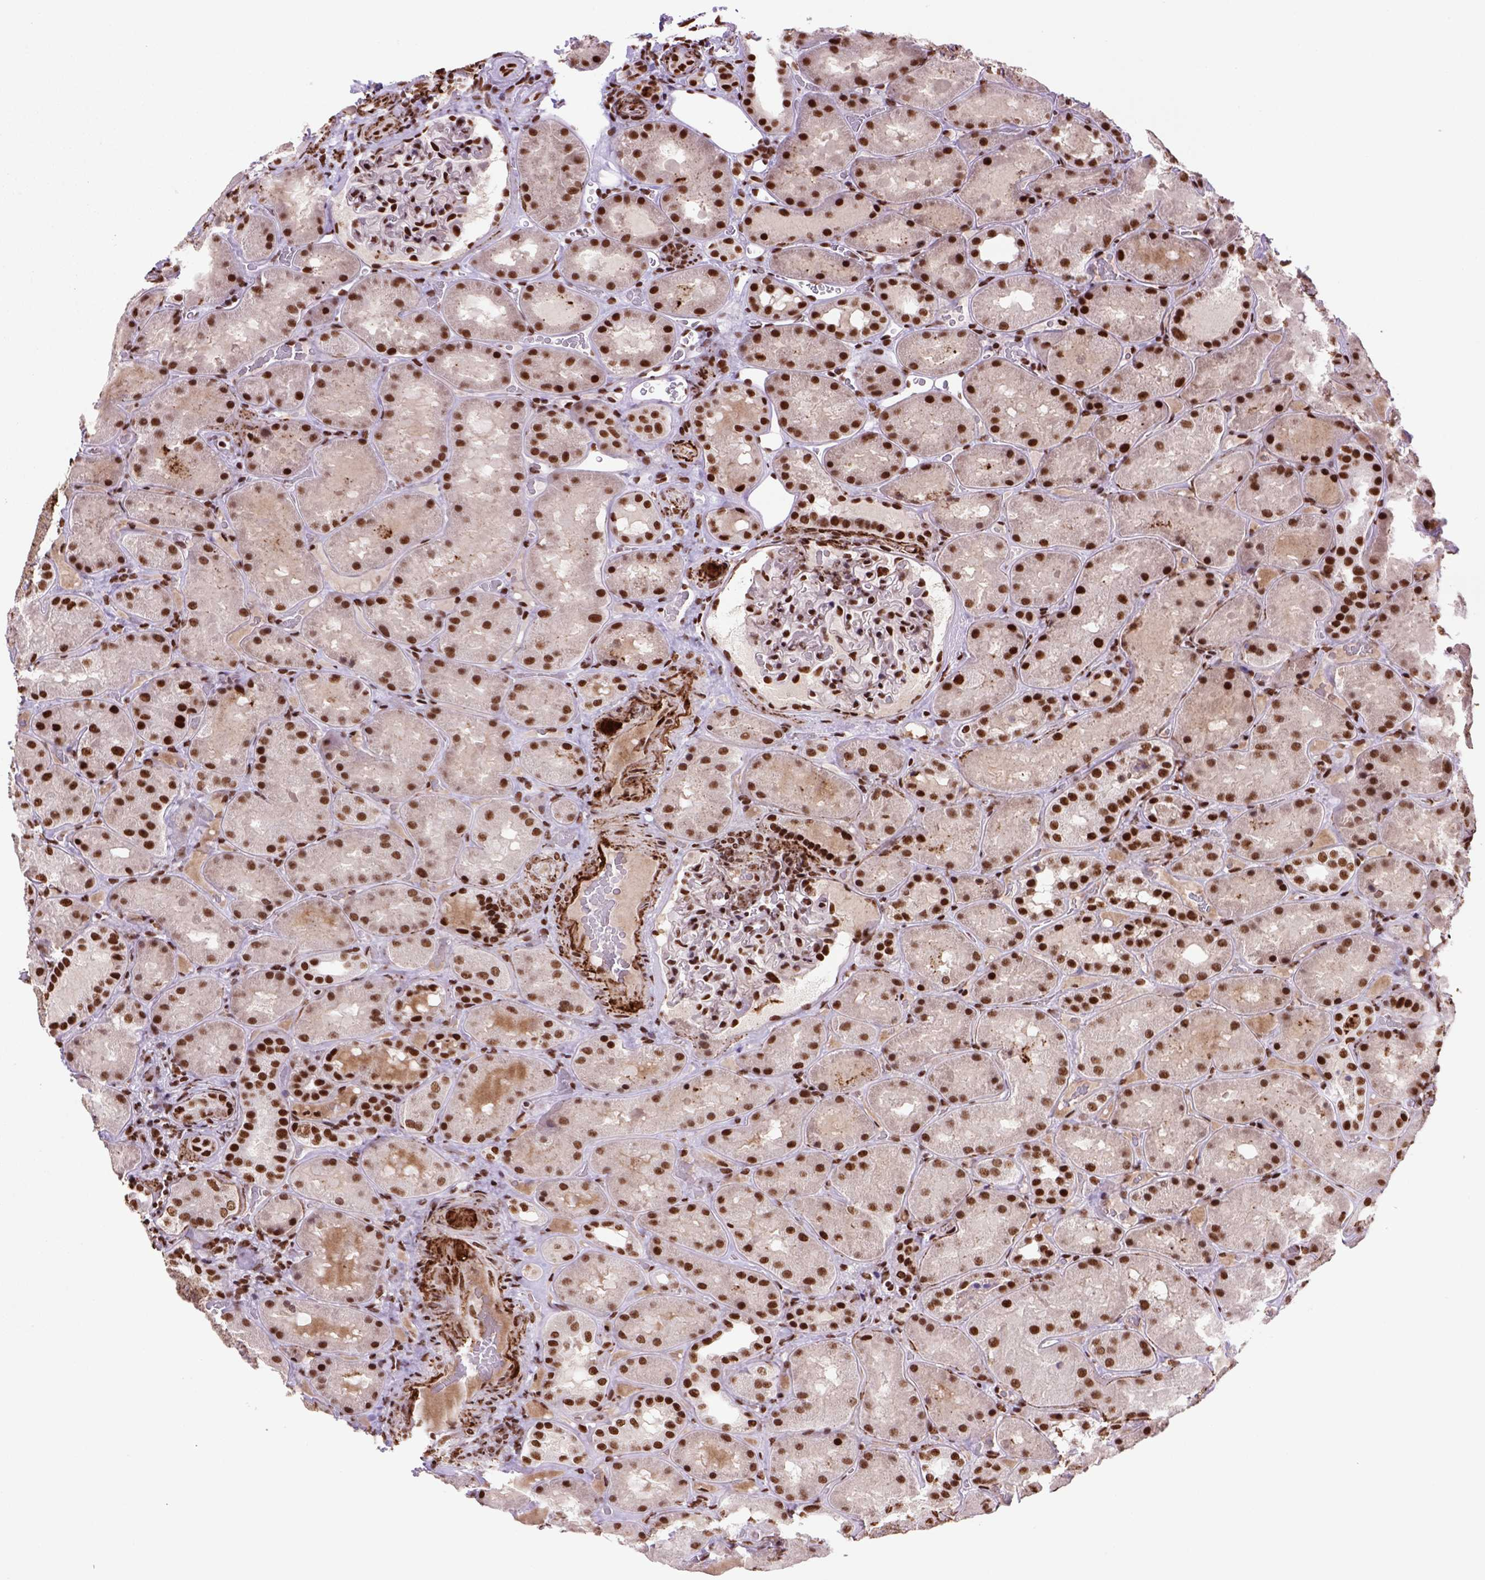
{"staining": {"intensity": "strong", "quantity": ">75%", "location": "nuclear"}, "tissue": "kidney", "cell_type": "Cells in glomeruli", "image_type": "normal", "snomed": [{"axis": "morphology", "description": "Normal tissue, NOS"}, {"axis": "topography", "description": "Kidney"}], "caption": "Strong nuclear positivity for a protein is present in about >75% of cells in glomeruli of normal kidney using IHC.", "gene": "NSMCE2", "patient": {"sex": "male", "age": 73}}